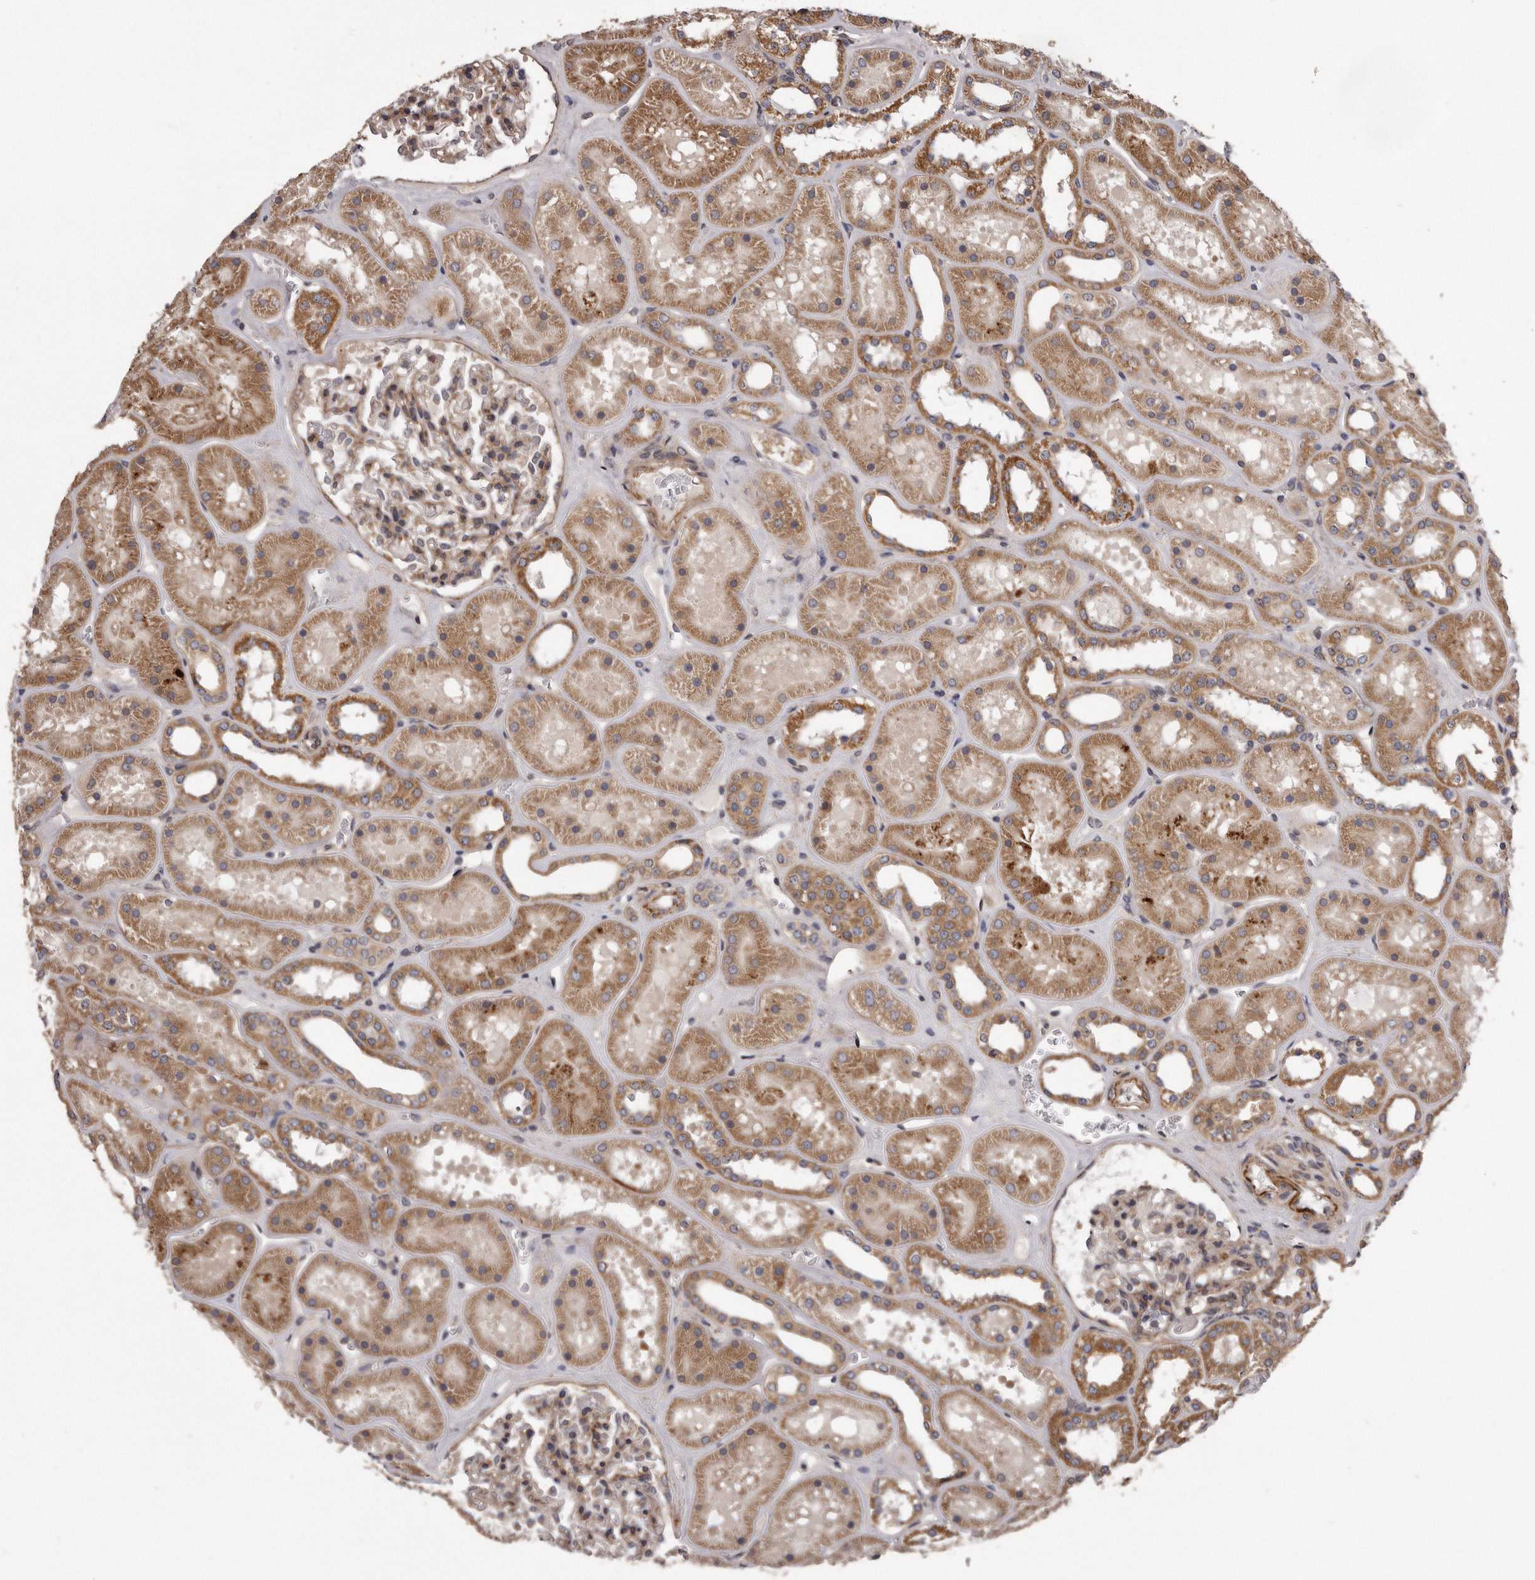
{"staining": {"intensity": "moderate", "quantity": ">75%", "location": "cytoplasmic/membranous"}, "tissue": "kidney", "cell_type": "Cells in glomeruli", "image_type": "normal", "snomed": [{"axis": "morphology", "description": "Normal tissue, NOS"}, {"axis": "topography", "description": "Kidney"}], "caption": "This is a photomicrograph of IHC staining of normal kidney, which shows moderate positivity in the cytoplasmic/membranous of cells in glomeruli.", "gene": "ARMCX1", "patient": {"sex": "female", "age": 41}}